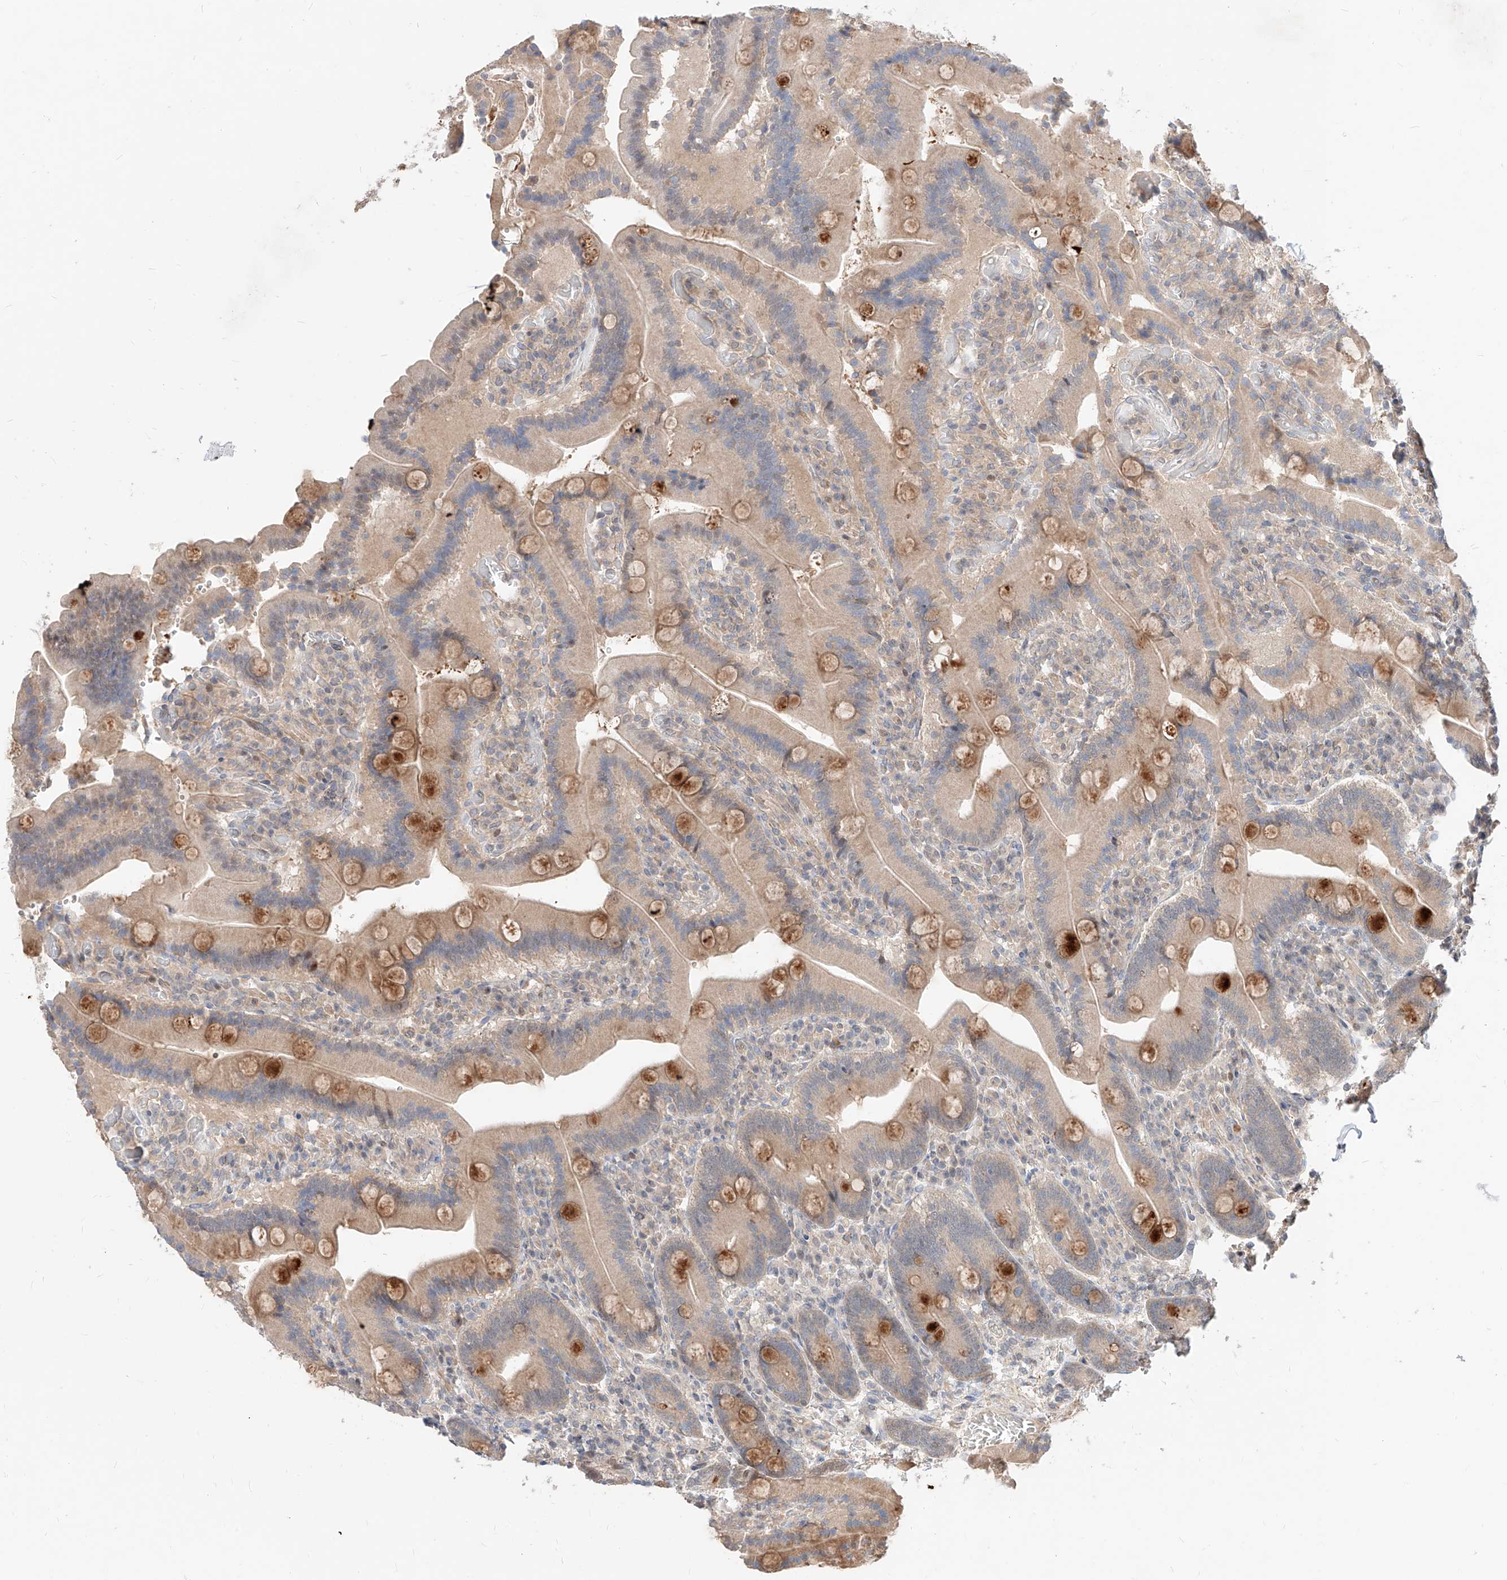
{"staining": {"intensity": "strong", "quantity": "<25%", "location": "cytoplasmic/membranous,nuclear"}, "tissue": "duodenum", "cell_type": "Glandular cells", "image_type": "normal", "snomed": [{"axis": "morphology", "description": "Normal tissue, NOS"}, {"axis": "topography", "description": "Duodenum"}], "caption": "Brown immunohistochemical staining in benign human duodenum reveals strong cytoplasmic/membranous,nuclear positivity in about <25% of glandular cells. (IHC, brightfield microscopy, high magnification).", "gene": "TSNAX", "patient": {"sex": "female", "age": 62}}